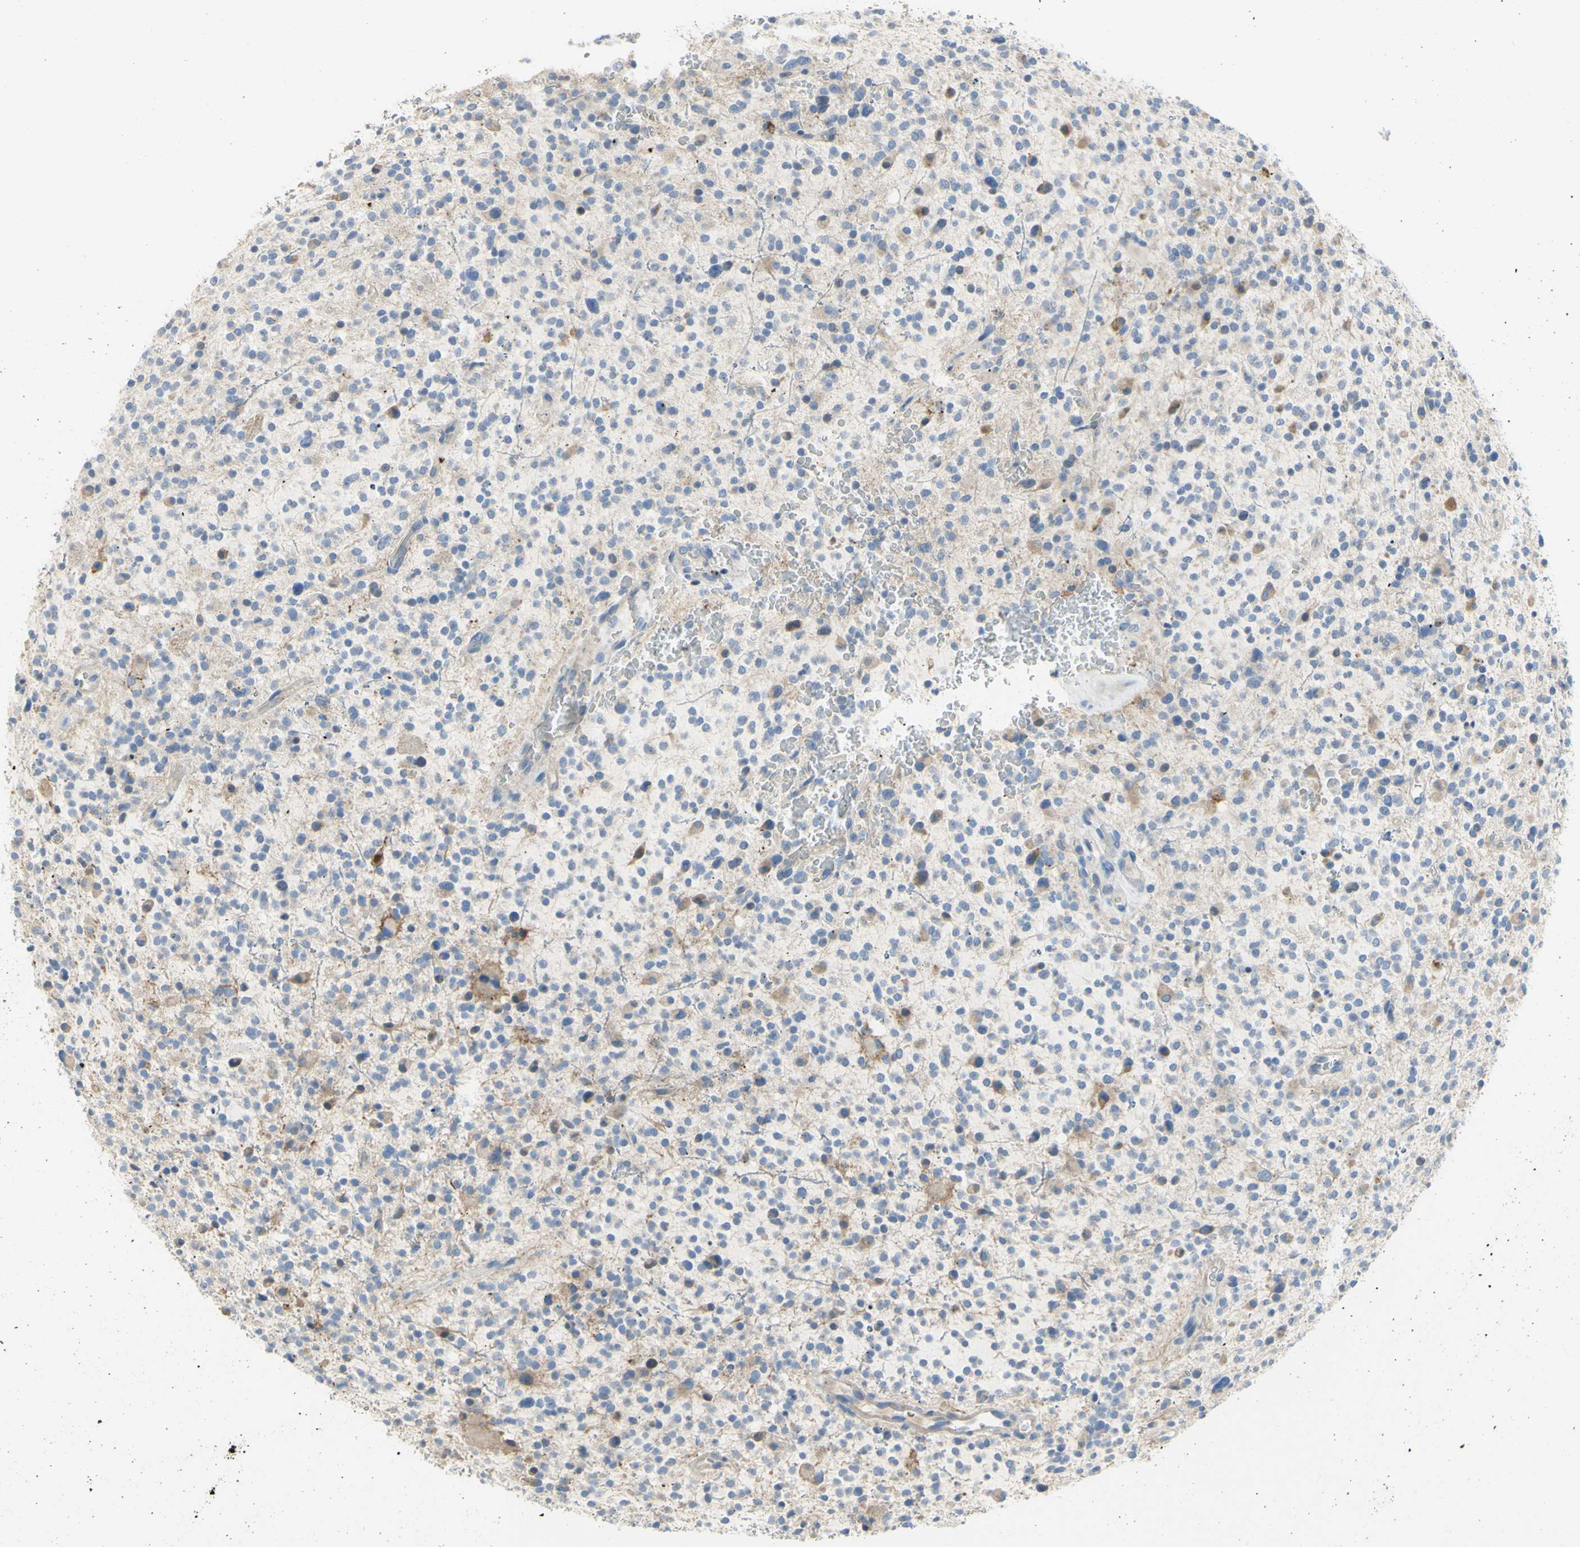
{"staining": {"intensity": "weak", "quantity": ">75%", "location": "cytoplasmic/membranous"}, "tissue": "glioma", "cell_type": "Tumor cells", "image_type": "cancer", "snomed": [{"axis": "morphology", "description": "Glioma, malignant, High grade"}, {"axis": "topography", "description": "Brain"}], "caption": "High-magnification brightfield microscopy of high-grade glioma (malignant) stained with DAB (3,3'-diaminobenzidine) (brown) and counterstained with hematoxylin (blue). tumor cells exhibit weak cytoplasmic/membranous staining is seen in approximately>75% of cells.", "gene": "MUC1", "patient": {"sex": "male", "age": 48}}